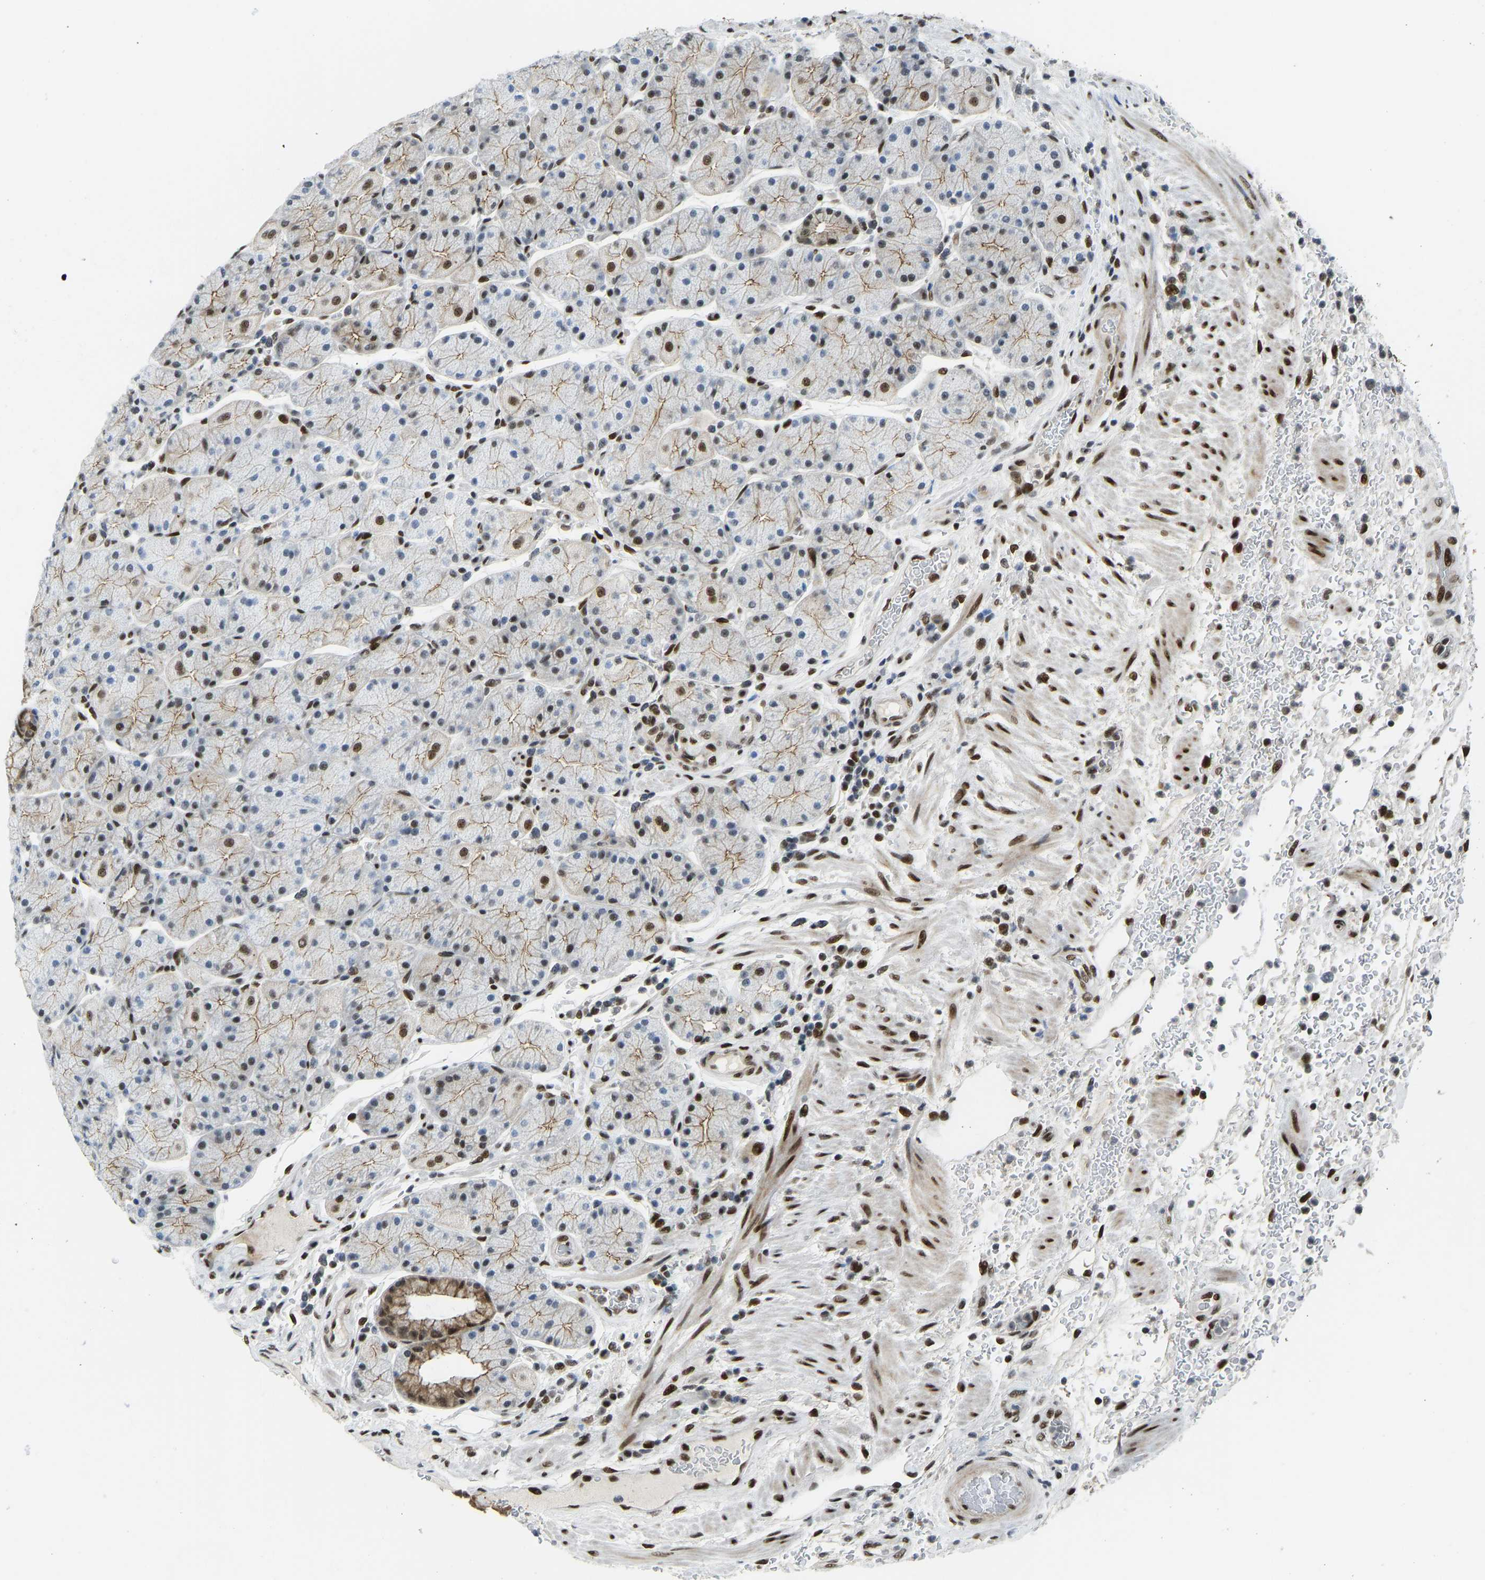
{"staining": {"intensity": "moderate", "quantity": "25%-75%", "location": "cytoplasmic/membranous,nuclear"}, "tissue": "stomach", "cell_type": "Glandular cells", "image_type": "normal", "snomed": [{"axis": "morphology", "description": "Normal tissue, NOS"}, {"axis": "morphology", "description": "Carcinoid, malignant, NOS"}, {"axis": "topography", "description": "Stomach, upper"}], "caption": "Immunohistochemistry staining of unremarkable stomach, which shows medium levels of moderate cytoplasmic/membranous,nuclear positivity in approximately 25%-75% of glandular cells indicating moderate cytoplasmic/membranous,nuclear protein staining. The staining was performed using DAB (3,3'-diaminobenzidine) (brown) for protein detection and nuclei were counterstained in hematoxylin (blue).", "gene": "FOXK1", "patient": {"sex": "male", "age": 39}}